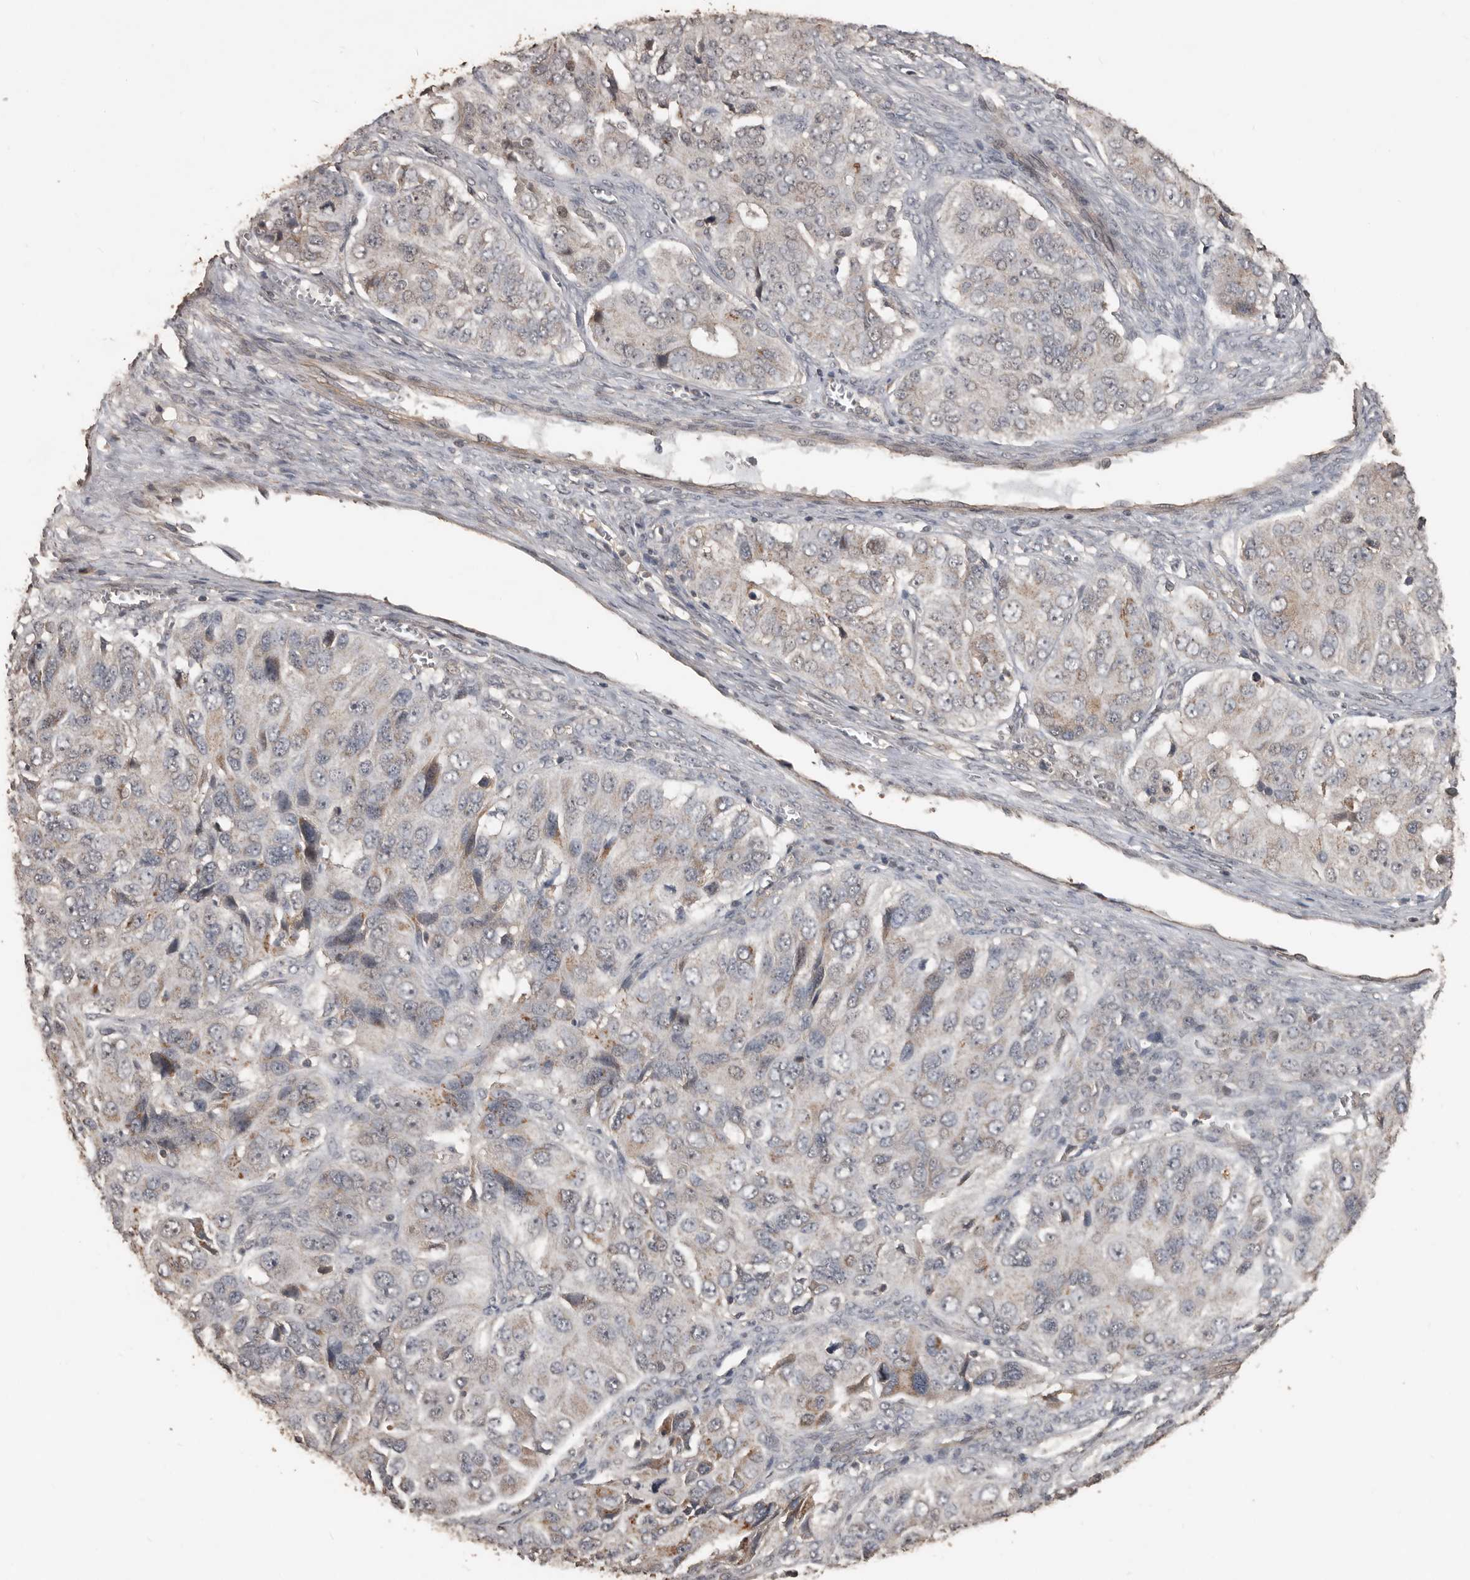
{"staining": {"intensity": "weak", "quantity": "<25%", "location": "cytoplasmic/membranous"}, "tissue": "ovarian cancer", "cell_type": "Tumor cells", "image_type": "cancer", "snomed": [{"axis": "morphology", "description": "Carcinoma, endometroid"}, {"axis": "topography", "description": "Ovary"}], "caption": "This micrograph is of ovarian cancer stained with immunohistochemistry to label a protein in brown with the nuclei are counter-stained blue. There is no staining in tumor cells.", "gene": "BAMBI", "patient": {"sex": "female", "age": 51}}